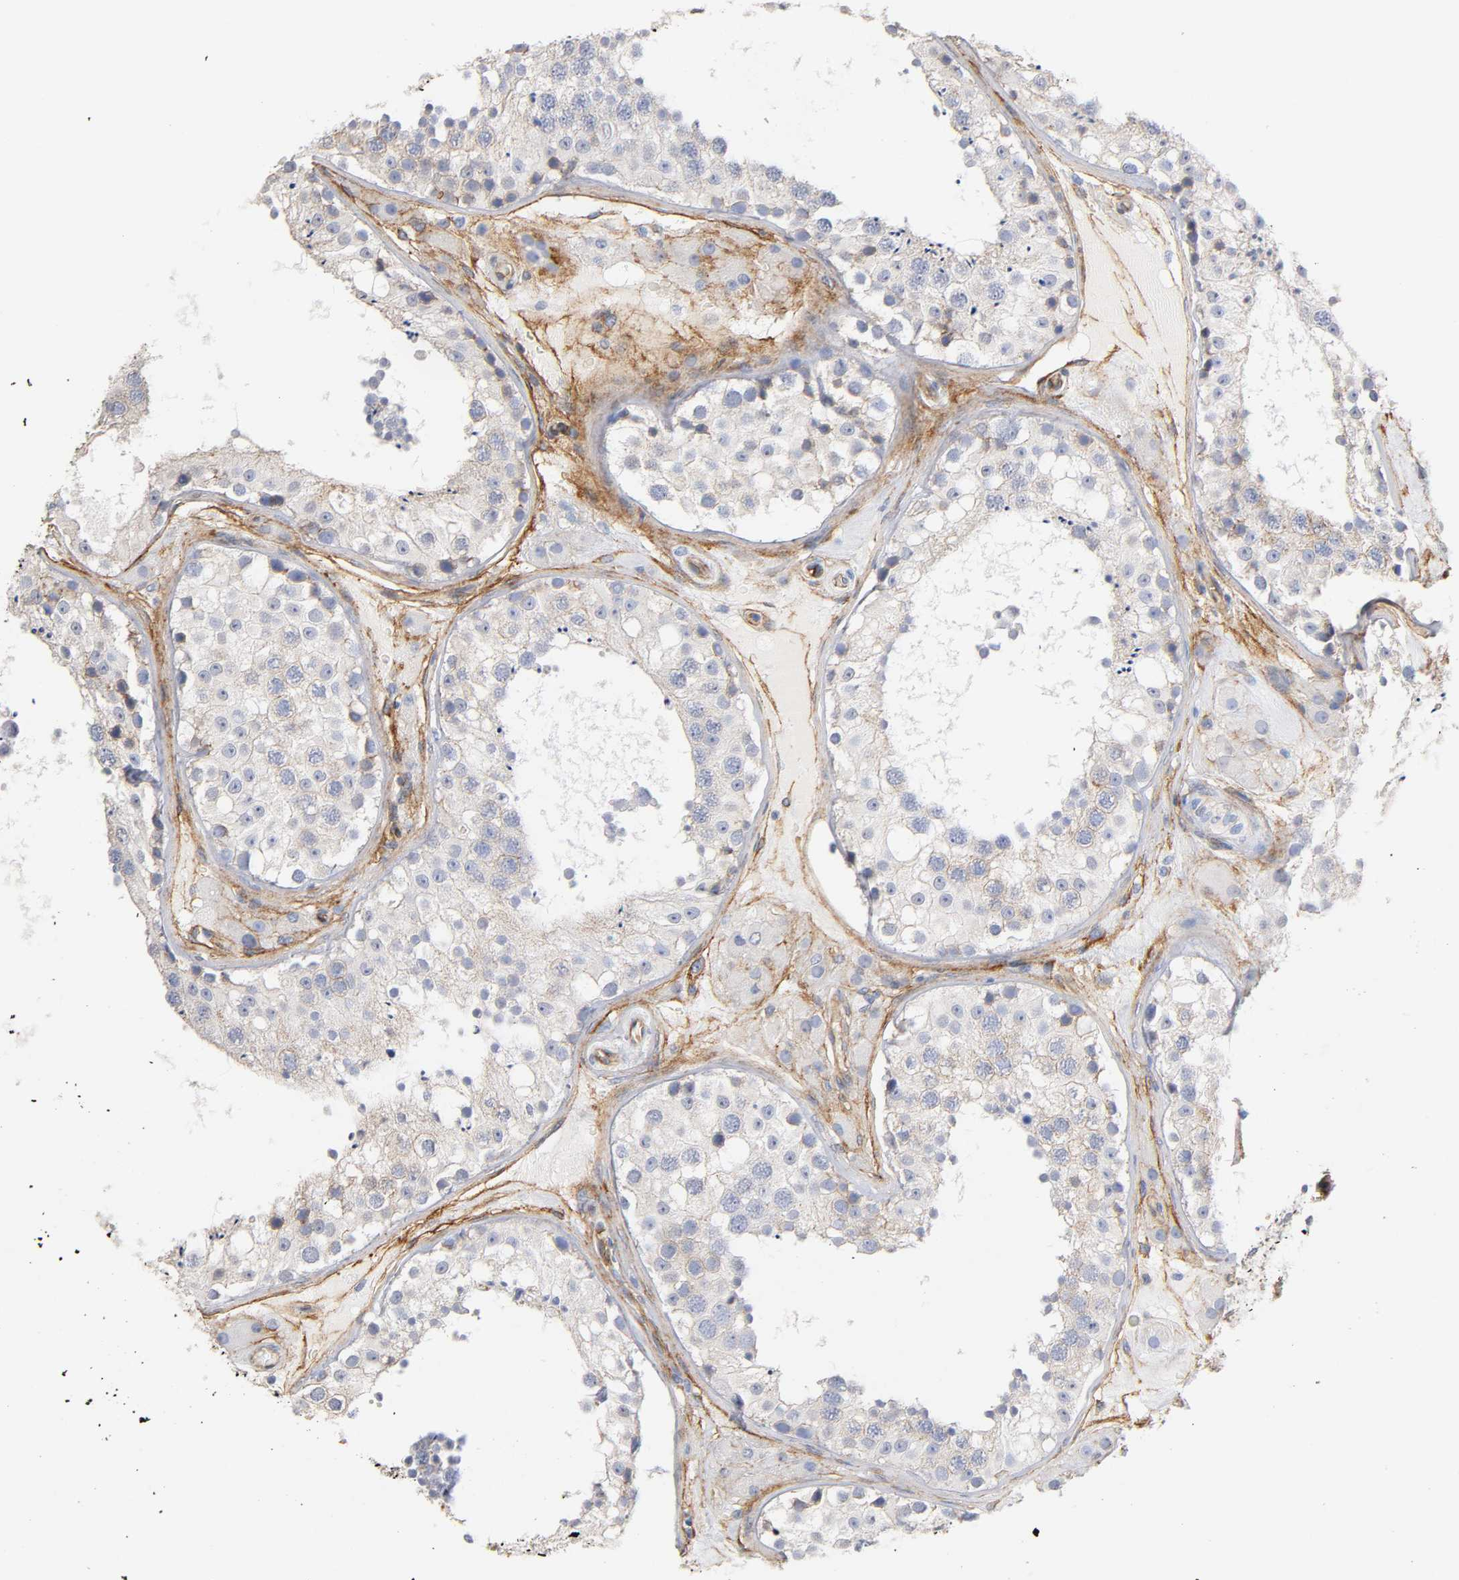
{"staining": {"intensity": "negative", "quantity": "none", "location": "none"}, "tissue": "testis", "cell_type": "Cells in seminiferous ducts", "image_type": "normal", "snomed": [{"axis": "morphology", "description": "Normal tissue, NOS"}, {"axis": "topography", "description": "Testis"}], "caption": "Immunohistochemistry (IHC) of normal testis demonstrates no staining in cells in seminiferous ducts.", "gene": "SPTAN1", "patient": {"sex": "male", "age": 26}}